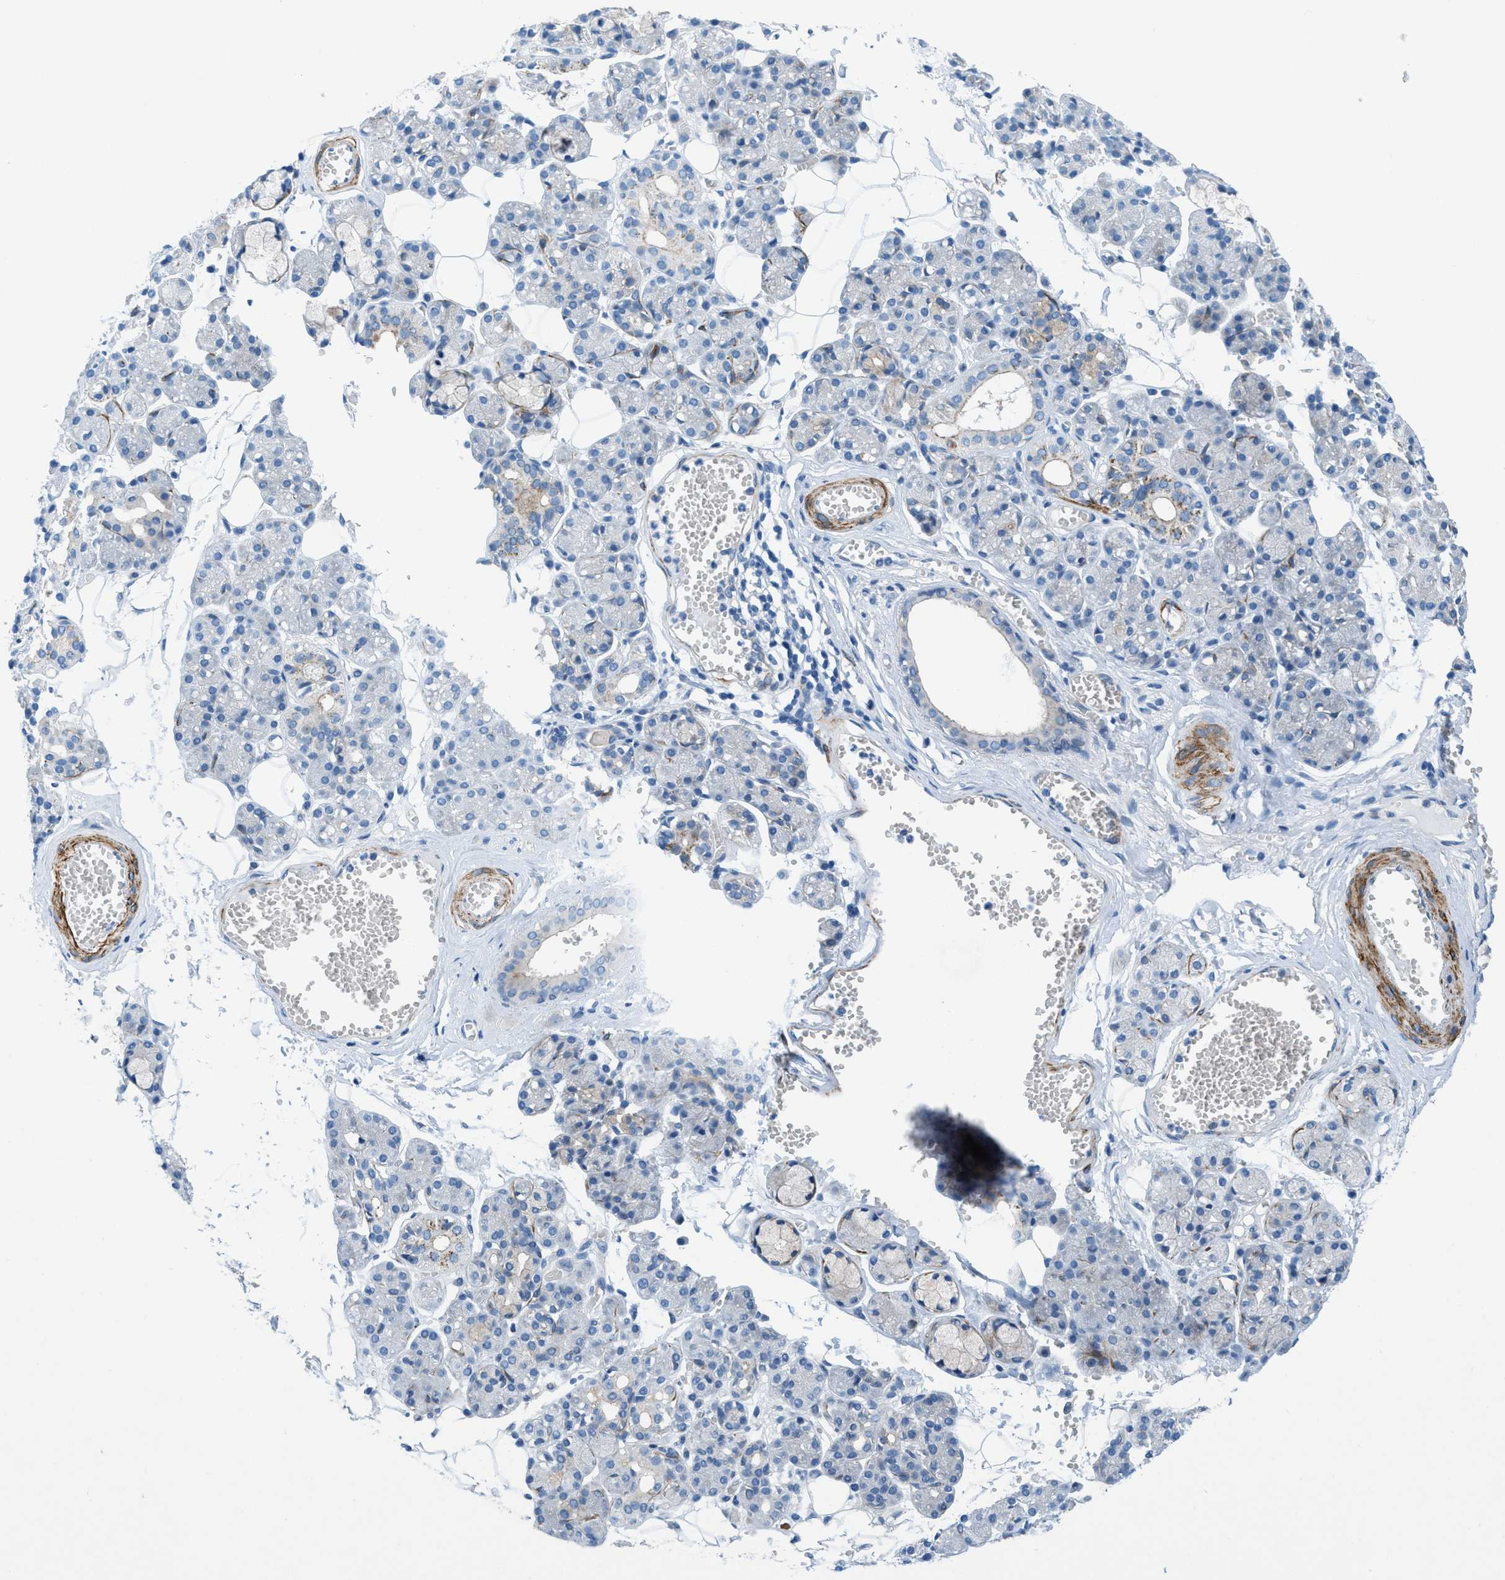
{"staining": {"intensity": "strong", "quantity": "<25%", "location": "cytoplasmic/membranous"}, "tissue": "salivary gland", "cell_type": "Glandular cells", "image_type": "normal", "snomed": [{"axis": "morphology", "description": "Normal tissue, NOS"}, {"axis": "topography", "description": "Salivary gland"}], "caption": "Human salivary gland stained for a protein (brown) displays strong cytoplasmic/membranous positive positivity in about <25% of glandular cells.", "gene": "MFSD13A", "patient": {"sex": "male", "age": 63}}